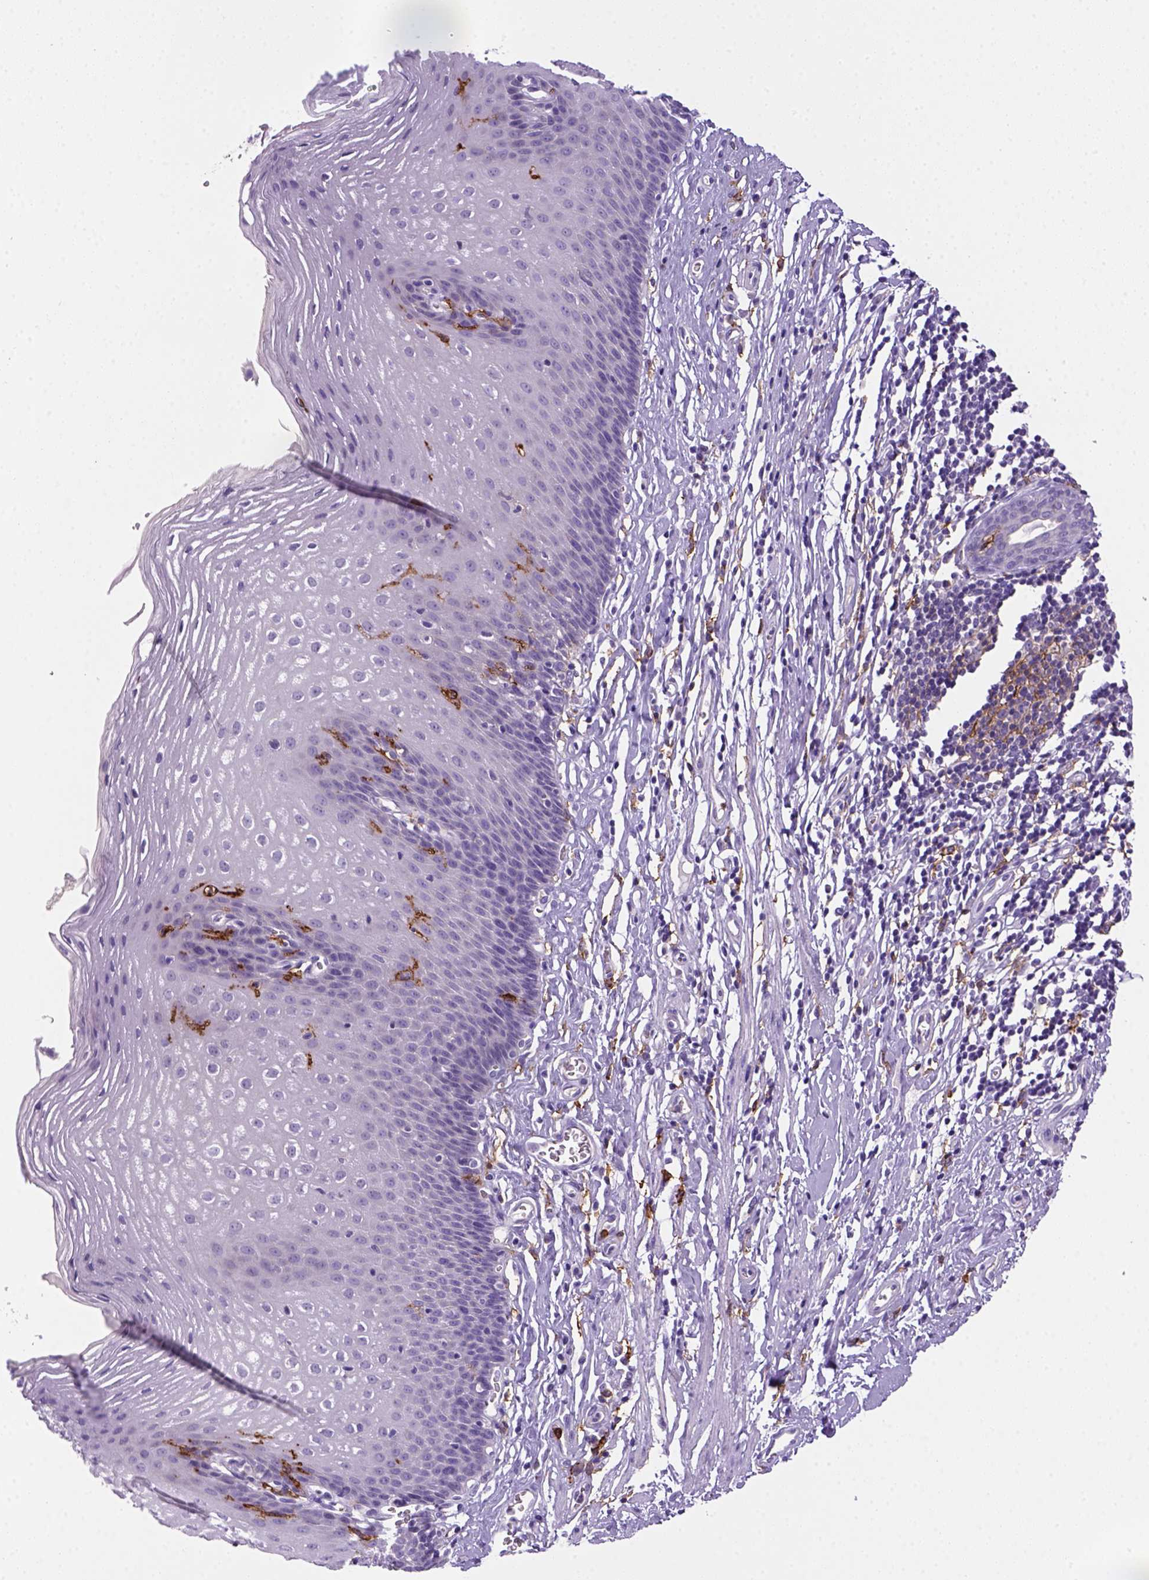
{"staining": {"intensity": "negative", "quantity": "none", "location": "none"}, "tissue": "esophagus", "cell_type": "Squamous epithelial cells", "image_type": "normal", "snomed": [{"axis": "morphology", "description": "Normal tissue, NOS"}, {"axis": "topography", "description": "Esophagus"}], "caption": "DAB immunohistochemical staining of benign esophagus shows no significant staining in squamous epithelial cells. (Immunohistochemistry (ihc), brightfield microscopy, high magnification).", "gene": "CD14", "patient": {"sex": "male", "age": 72}}